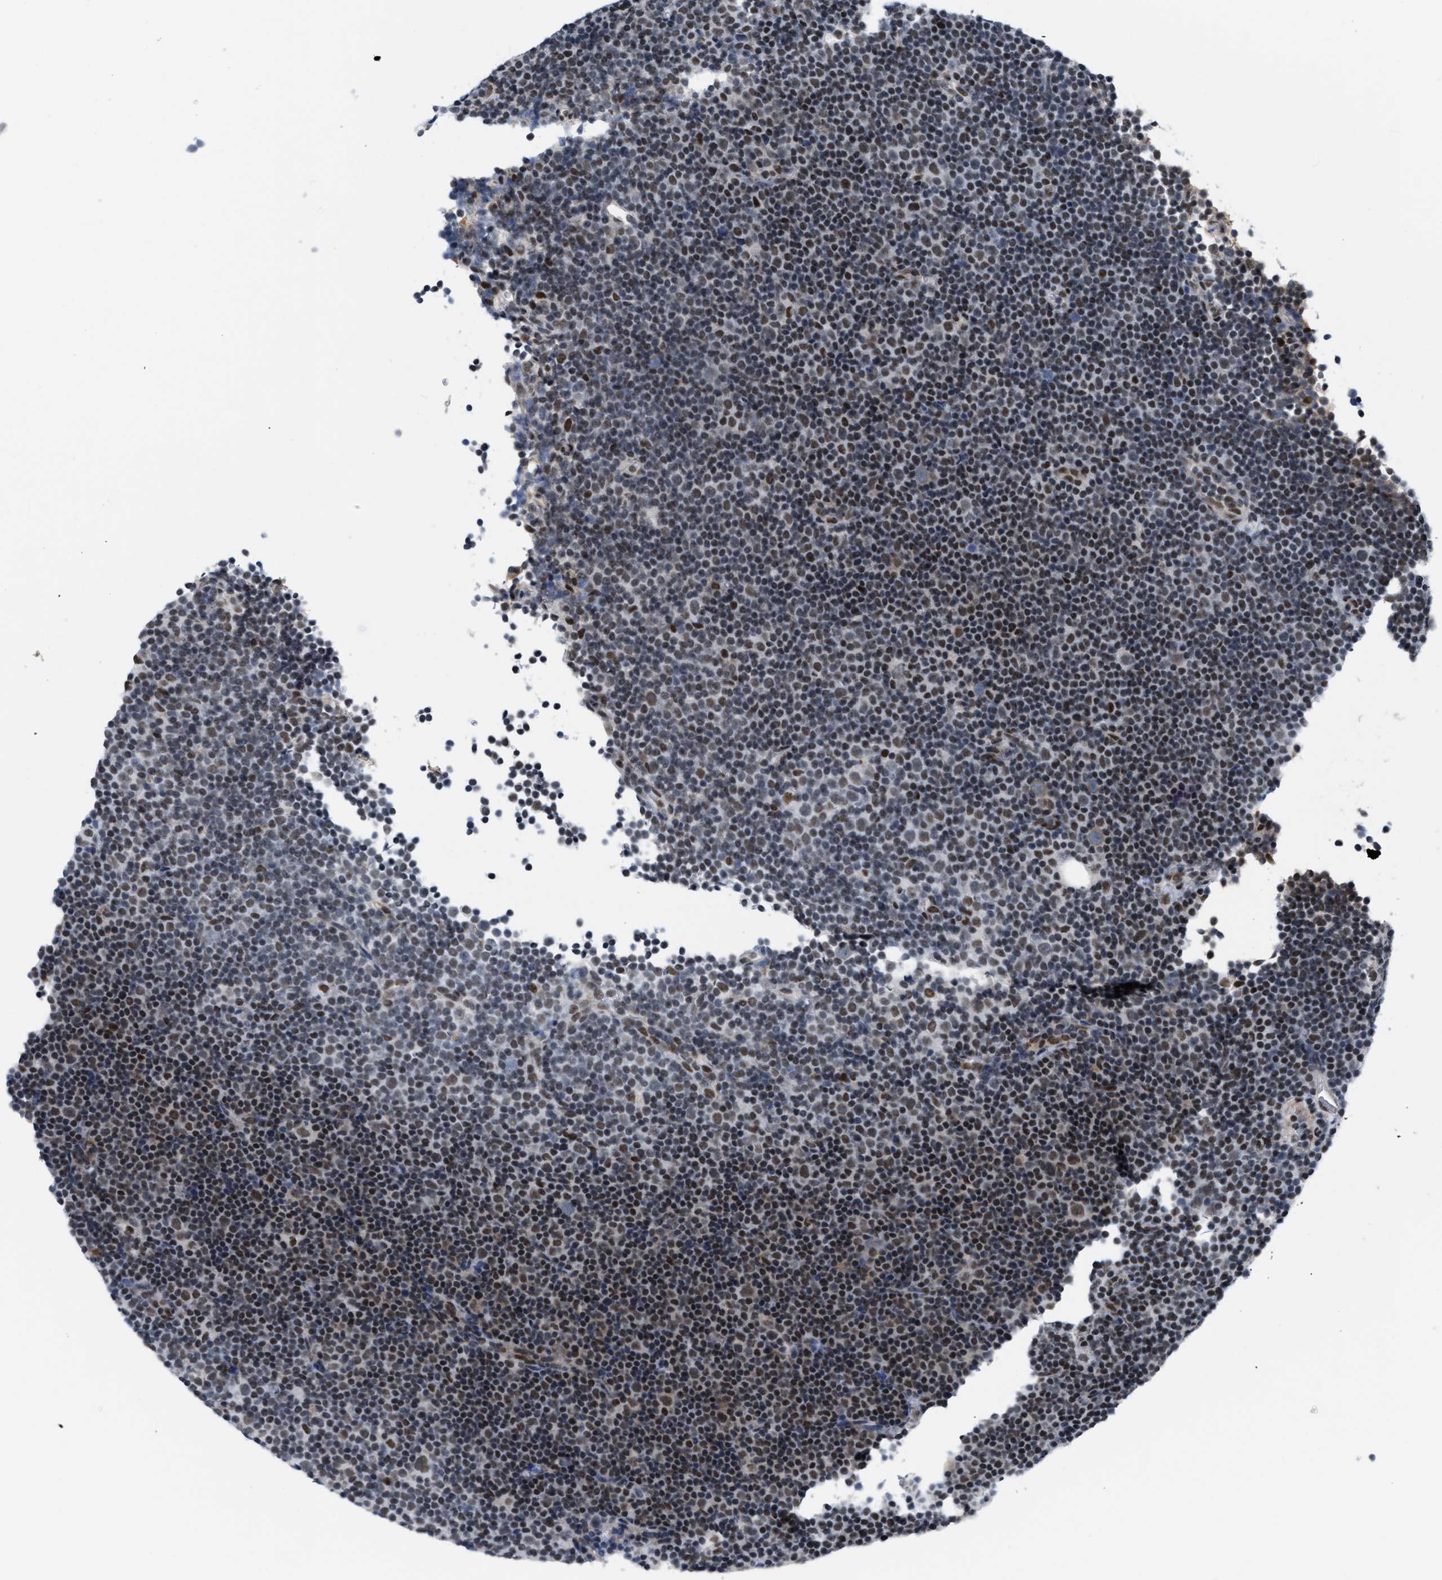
{"staining": {"intensity": "moderate", "quantity": ">75%", "location": "nuclear"}, "tissue": "lymphoma", "cell_type": "Tumor cells", "image_type": "cancer", "snomed": [{"axis": "morphology", "description": "Malignant lymphoma, non-Hodgkin's type, Low grade"}, {"axis": "topography", "description": "Lymph node"}], "caption": "Immunohistochemical staining of lymphoma demonstrates moderate nuclear protein expression in about >75% of tumor cells.", "gene": "MIER1", "patient": {"sex": "female", "age": 67}}